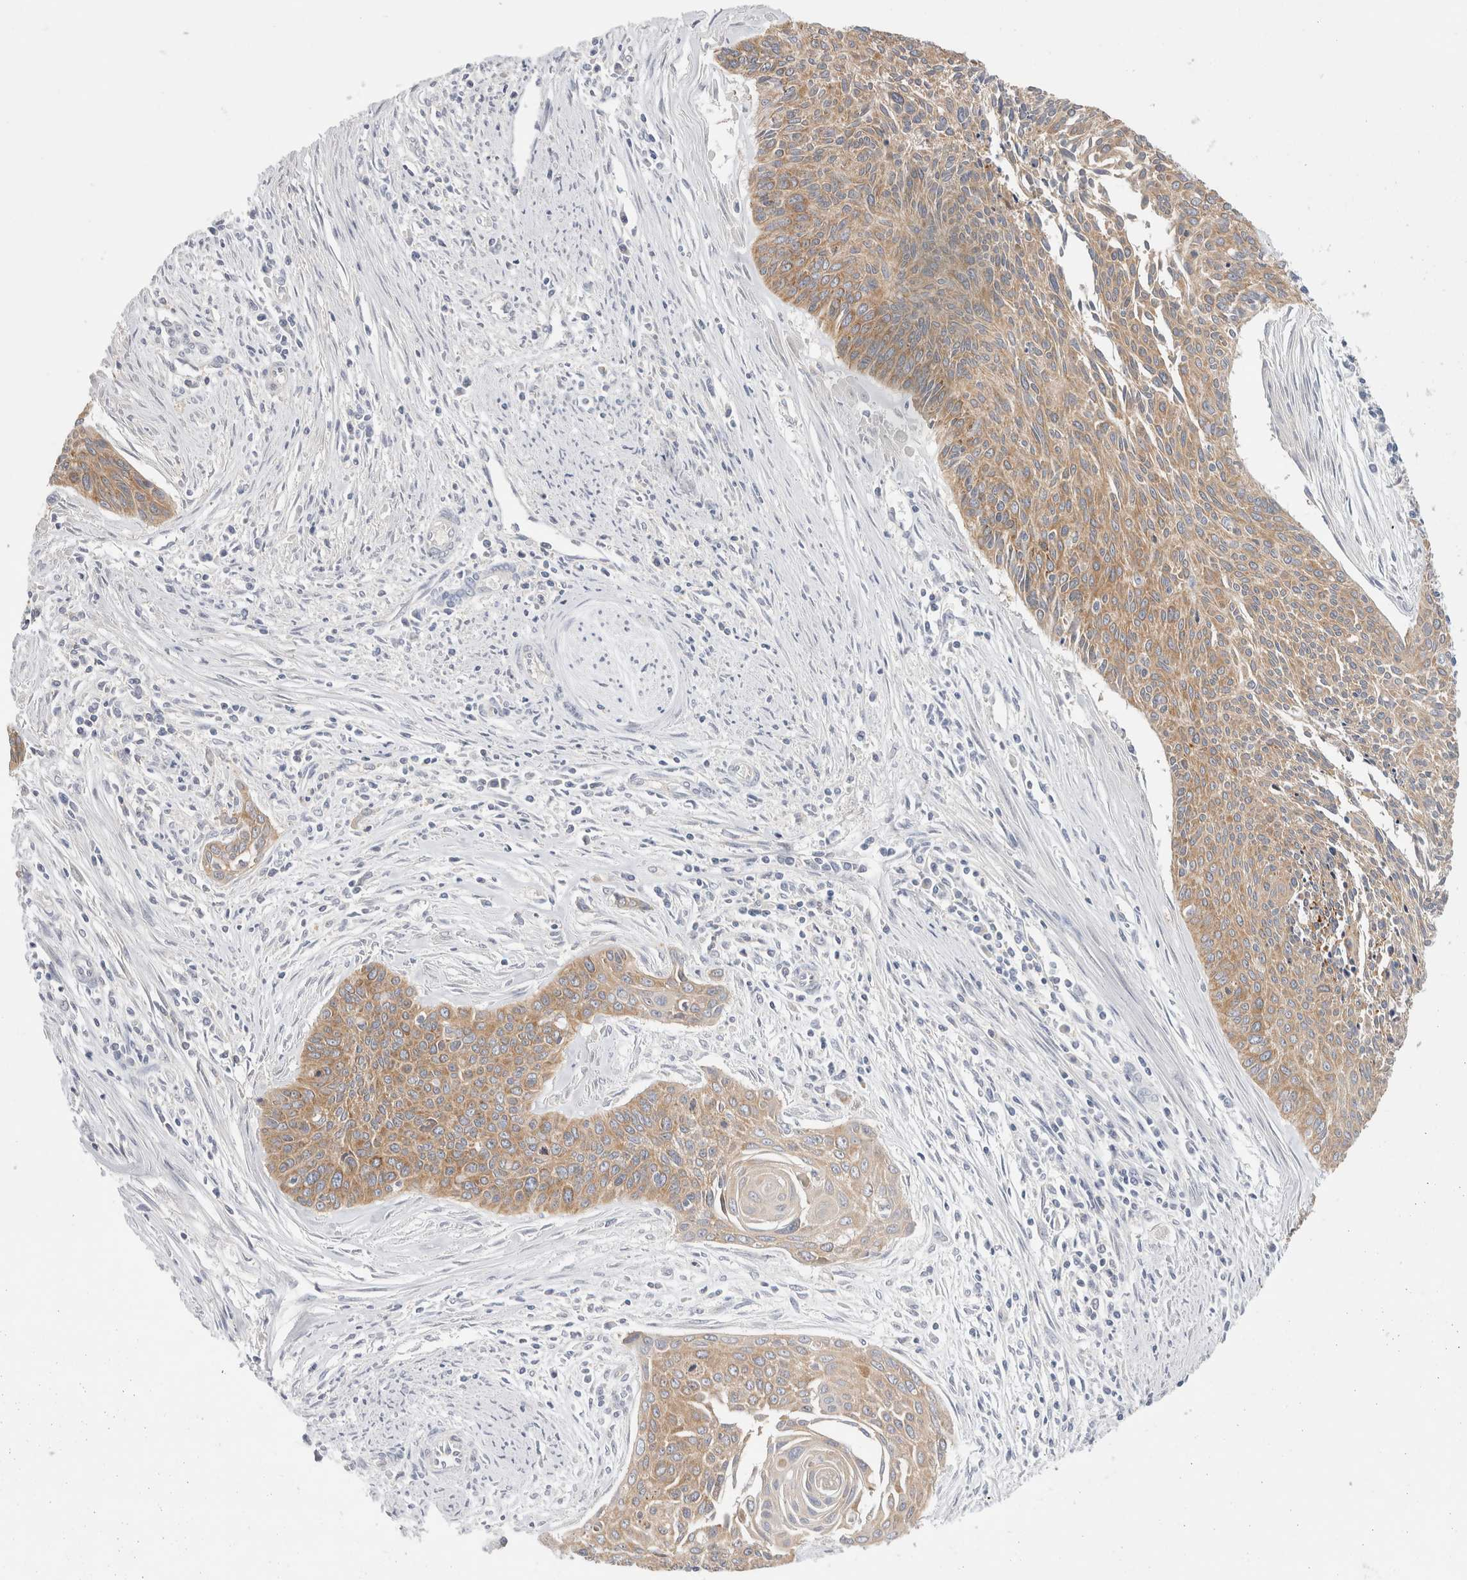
{"staining": {"intensity": "moderate", "quantity": ">75%", "location": "cytoplasmic/membranous"}, "tissue": "cervical cancer", "cell_type": "Tumor cells", "image_type": "cancer", "snomed": [{"axis": "morphology", "description": "Squamous cell carcinoma, NOS"}, {"axis": "topography", "description": "Cervix"}], "caption": "Moderate cytoplasmic/membranous staining for a protein is appreciated in approximately >75% of tumor cells of cervical cancer using immunohistochemistry.", "gene": "ZNF23", "patient": {"sex": "female", "age": 55}}